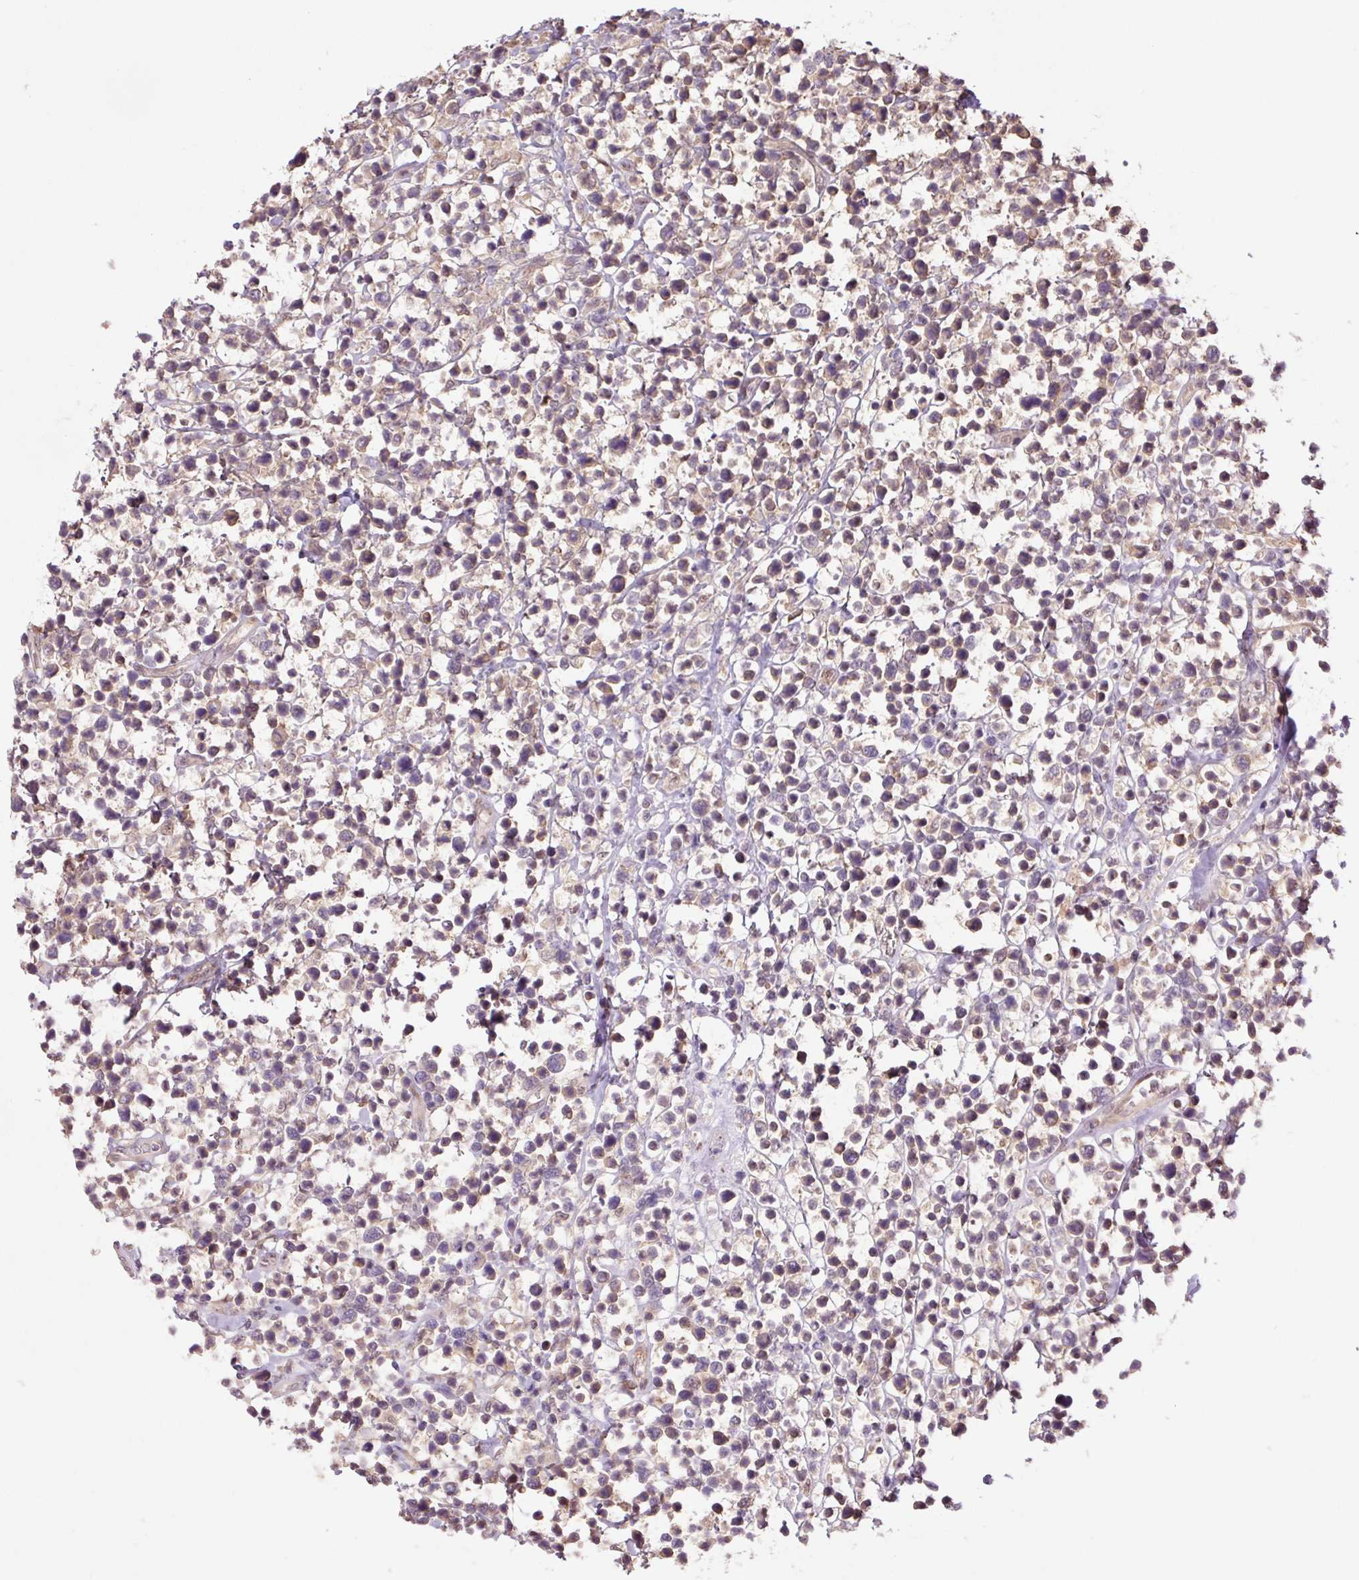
{"staining": {"intensity": "weak", "quantity": "25%-75%", "location": "cytoplasmic/membranous"}, "tissue": "lymphoma", "cell_type": "Tumor cells", "image_type": "cancer", "snomed": [{"axis": "morphology", "description": "Malignant lymphoma, non-Hodgkin's type, Low grade"}, {"axis": "topography", "description": "Lymph node"}], "caption": "Lymphoma was stained to show a protein in brown. There is low levels of weak cytoplasmic/membranous staining in about 25%-75% of tumor cells. Immunohistochemistry (ihc) stains the protein of interest in brown and the nuclei are stained blue.", "gene": "TPT1", "patient": {"sex": "male", "age": 60}}